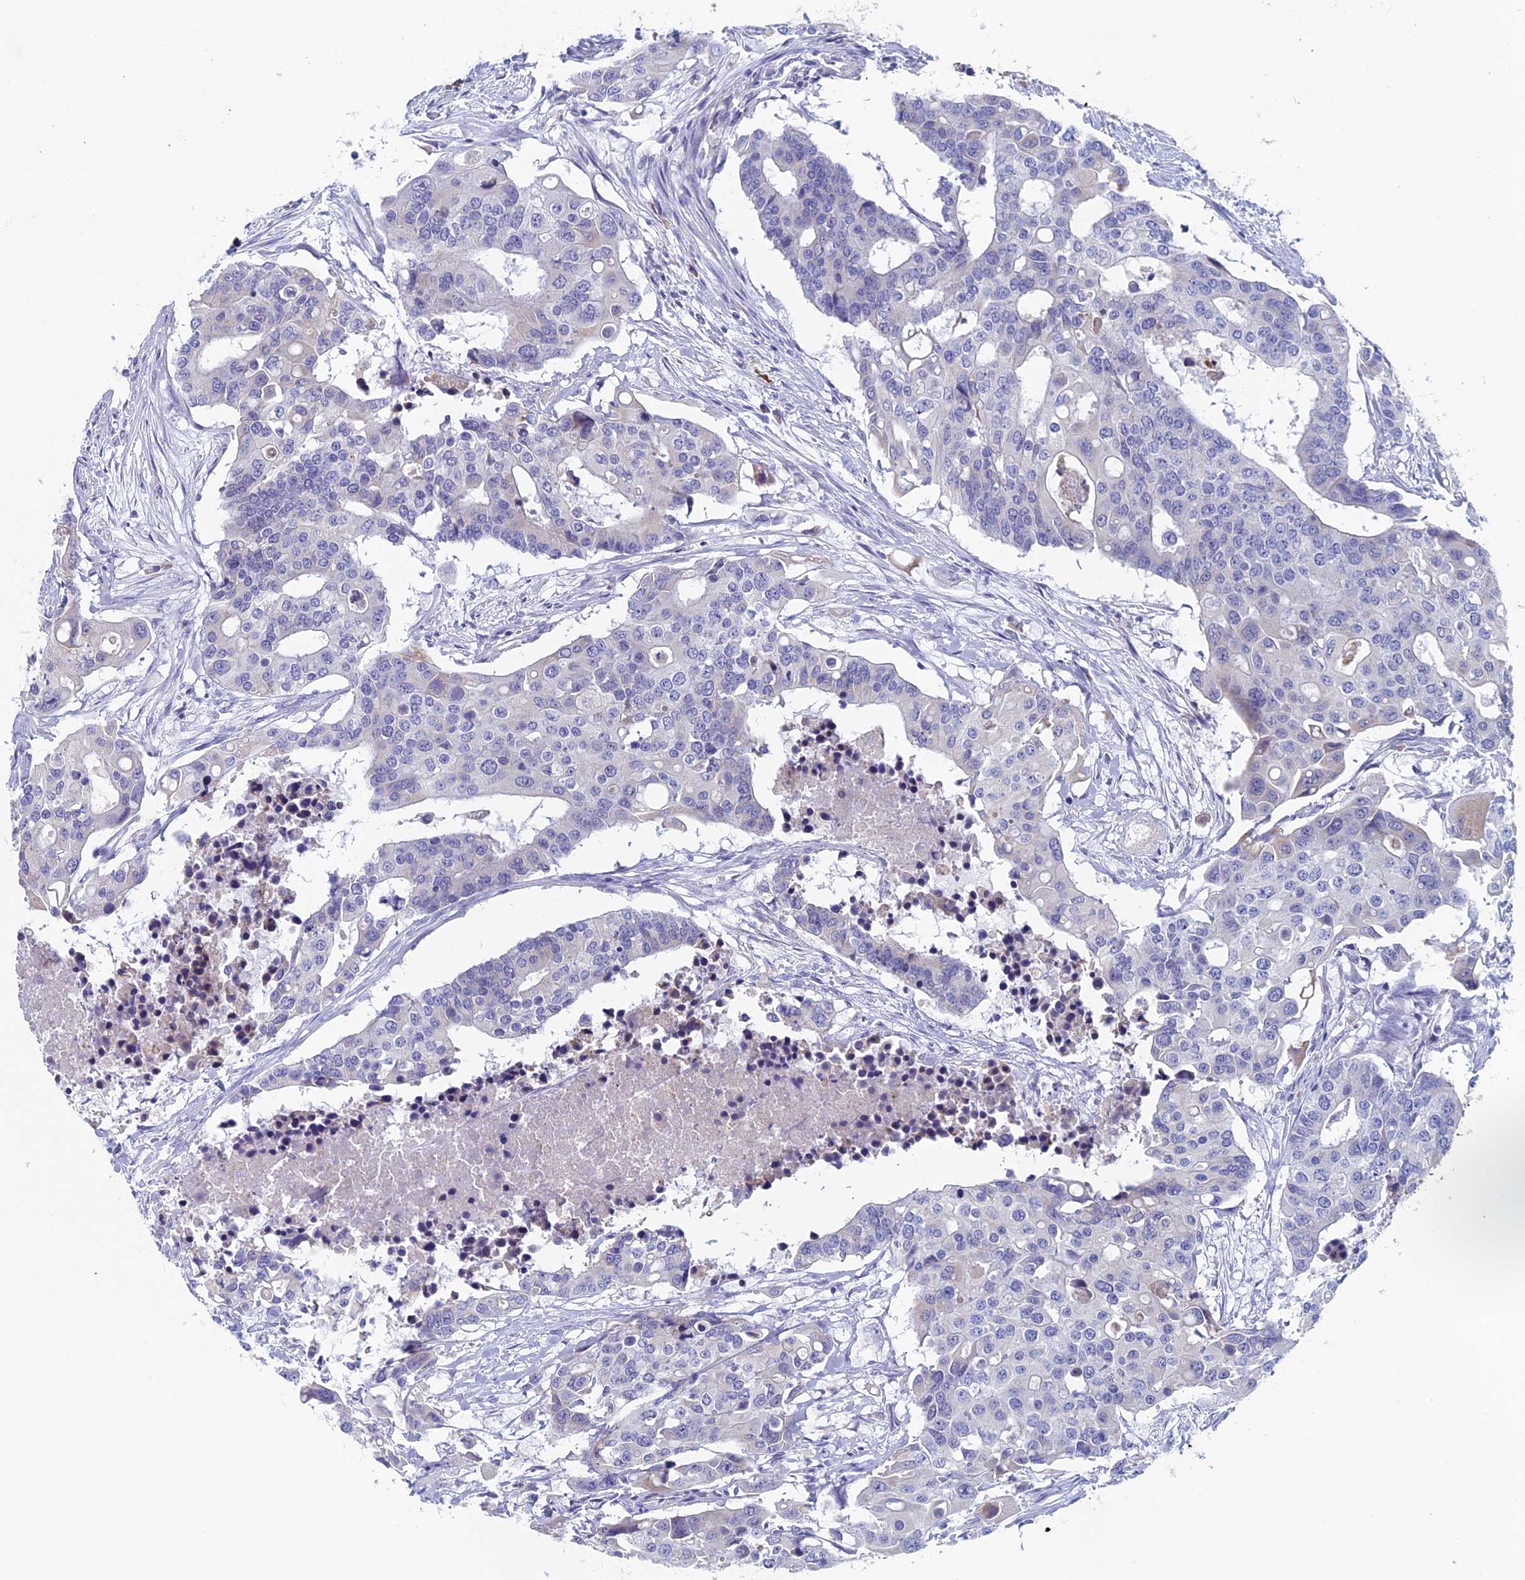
{"staining": {"intensity": "negative", "quantity": "none", "location": "none"}, "tissue": "colorectal cancer", "cell_type": "Tumor cells", "image_type": "cancer", "snomed": [{"axis": "morphology", "description": "Adenocarcinoma, NOS"}, {"axis": "topography", "description": "Colon"}], "caption": "Immunohistochemical staining of adenocarcinoma (colorectal) displays no significant expression in tumor cells.", "gene": "MAGEB6", "patient": {"sex": "male", "age": 77}}